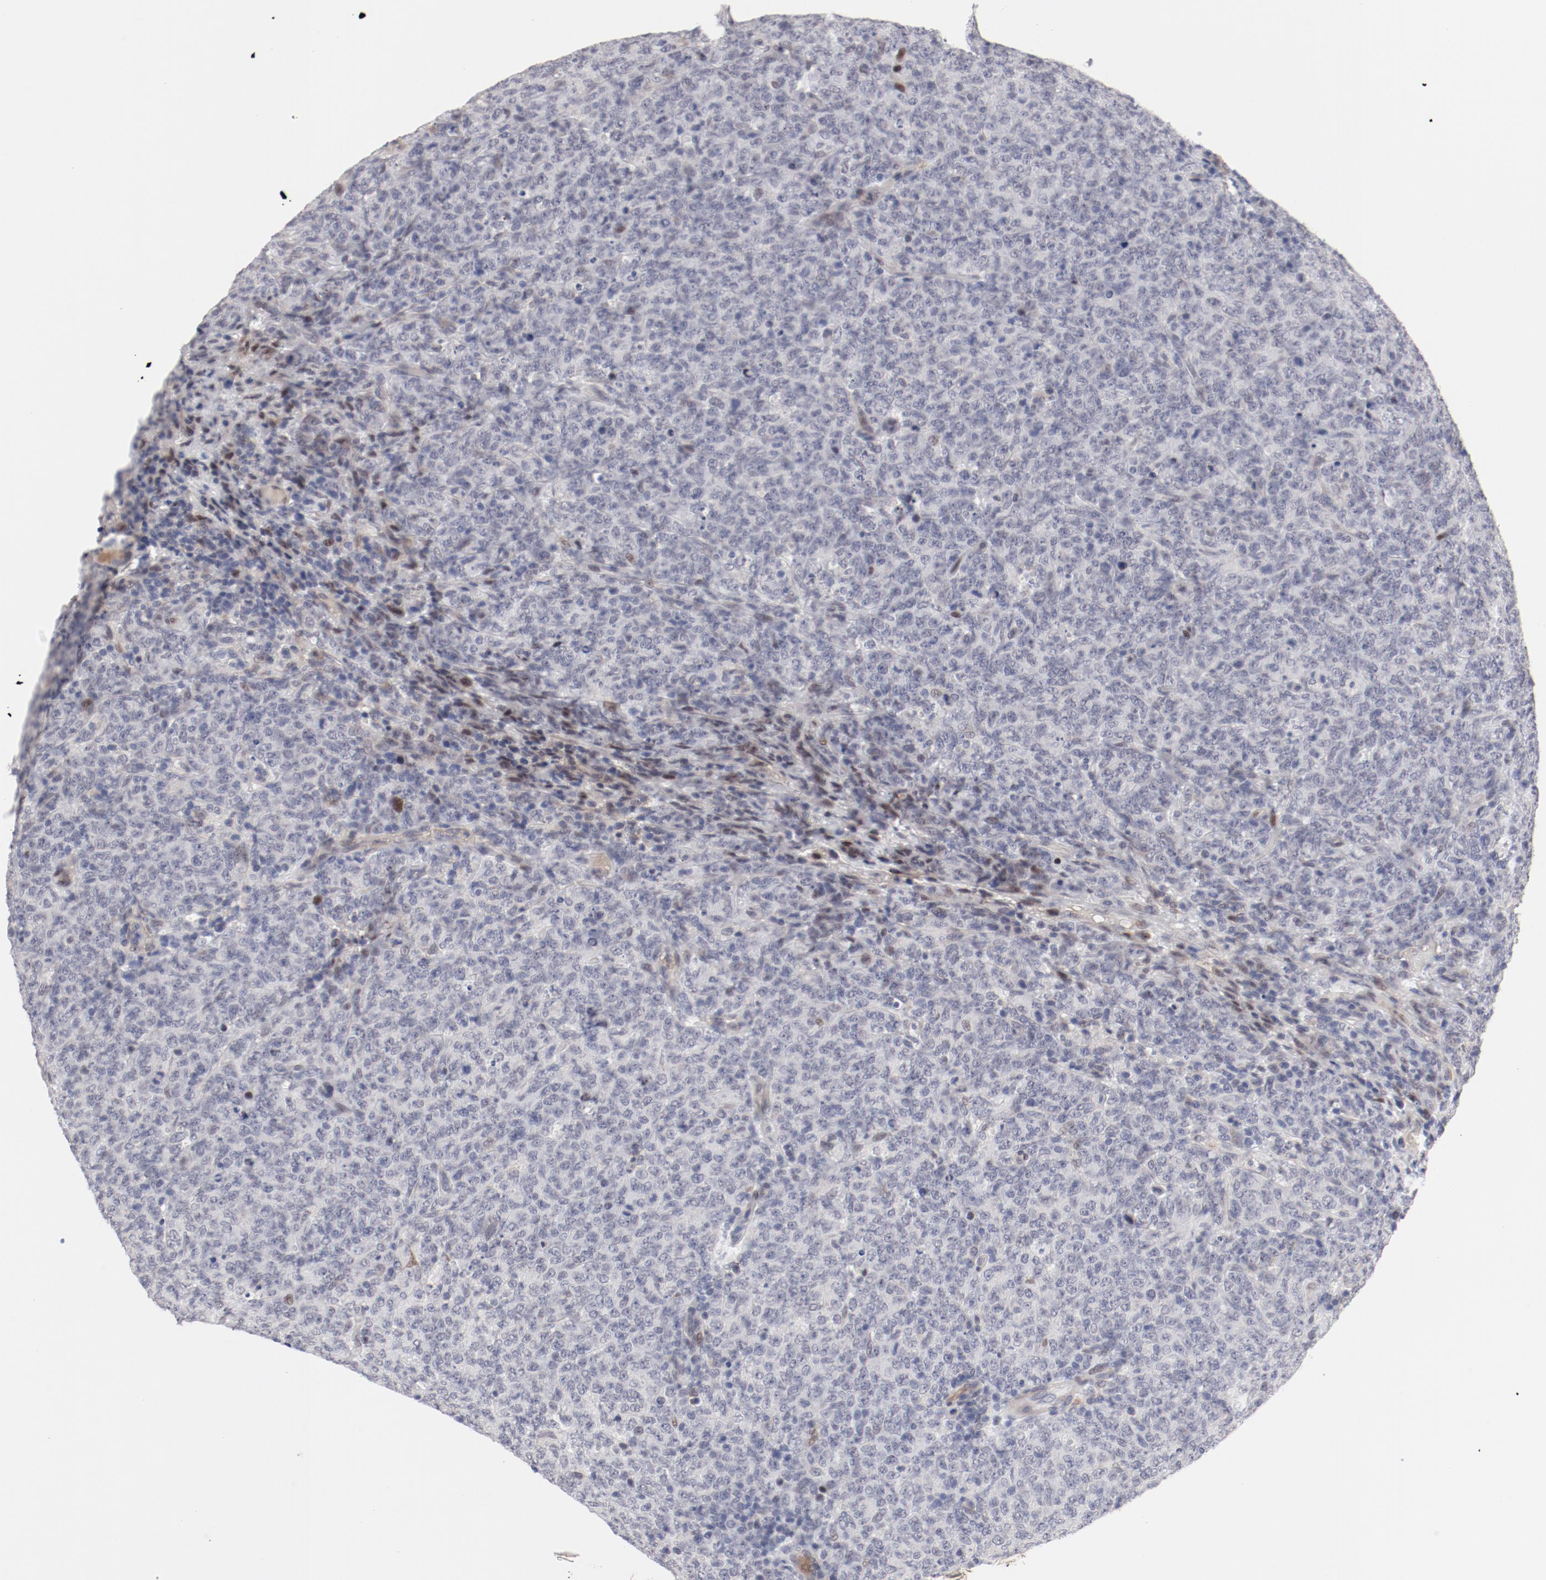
{"staining": {"intensity": "negative", "quantity": "none", "location": "none"}, "tissue": "lymphoma", "cell_type": "Tumor cells", "image_type": "cancer", "snomed": [{"axis": "morphology", "description": "Malignant lymphoma, non-Hodgkin's type, High grade"}, {"axis": "topography", "description": "Tonsil"}], "caption": "Immunohistochemical staining of malignant lymphoma, non-Hodgkin's type (high-grade) displays no significant staining in tumor cells. (Brightfield microscopy of DAB (3,3'-diaminobenzidine) immunohistochemistry at high magnification).", "gene": "FSCB", "patient": {"sex": "female", "age": 36}}